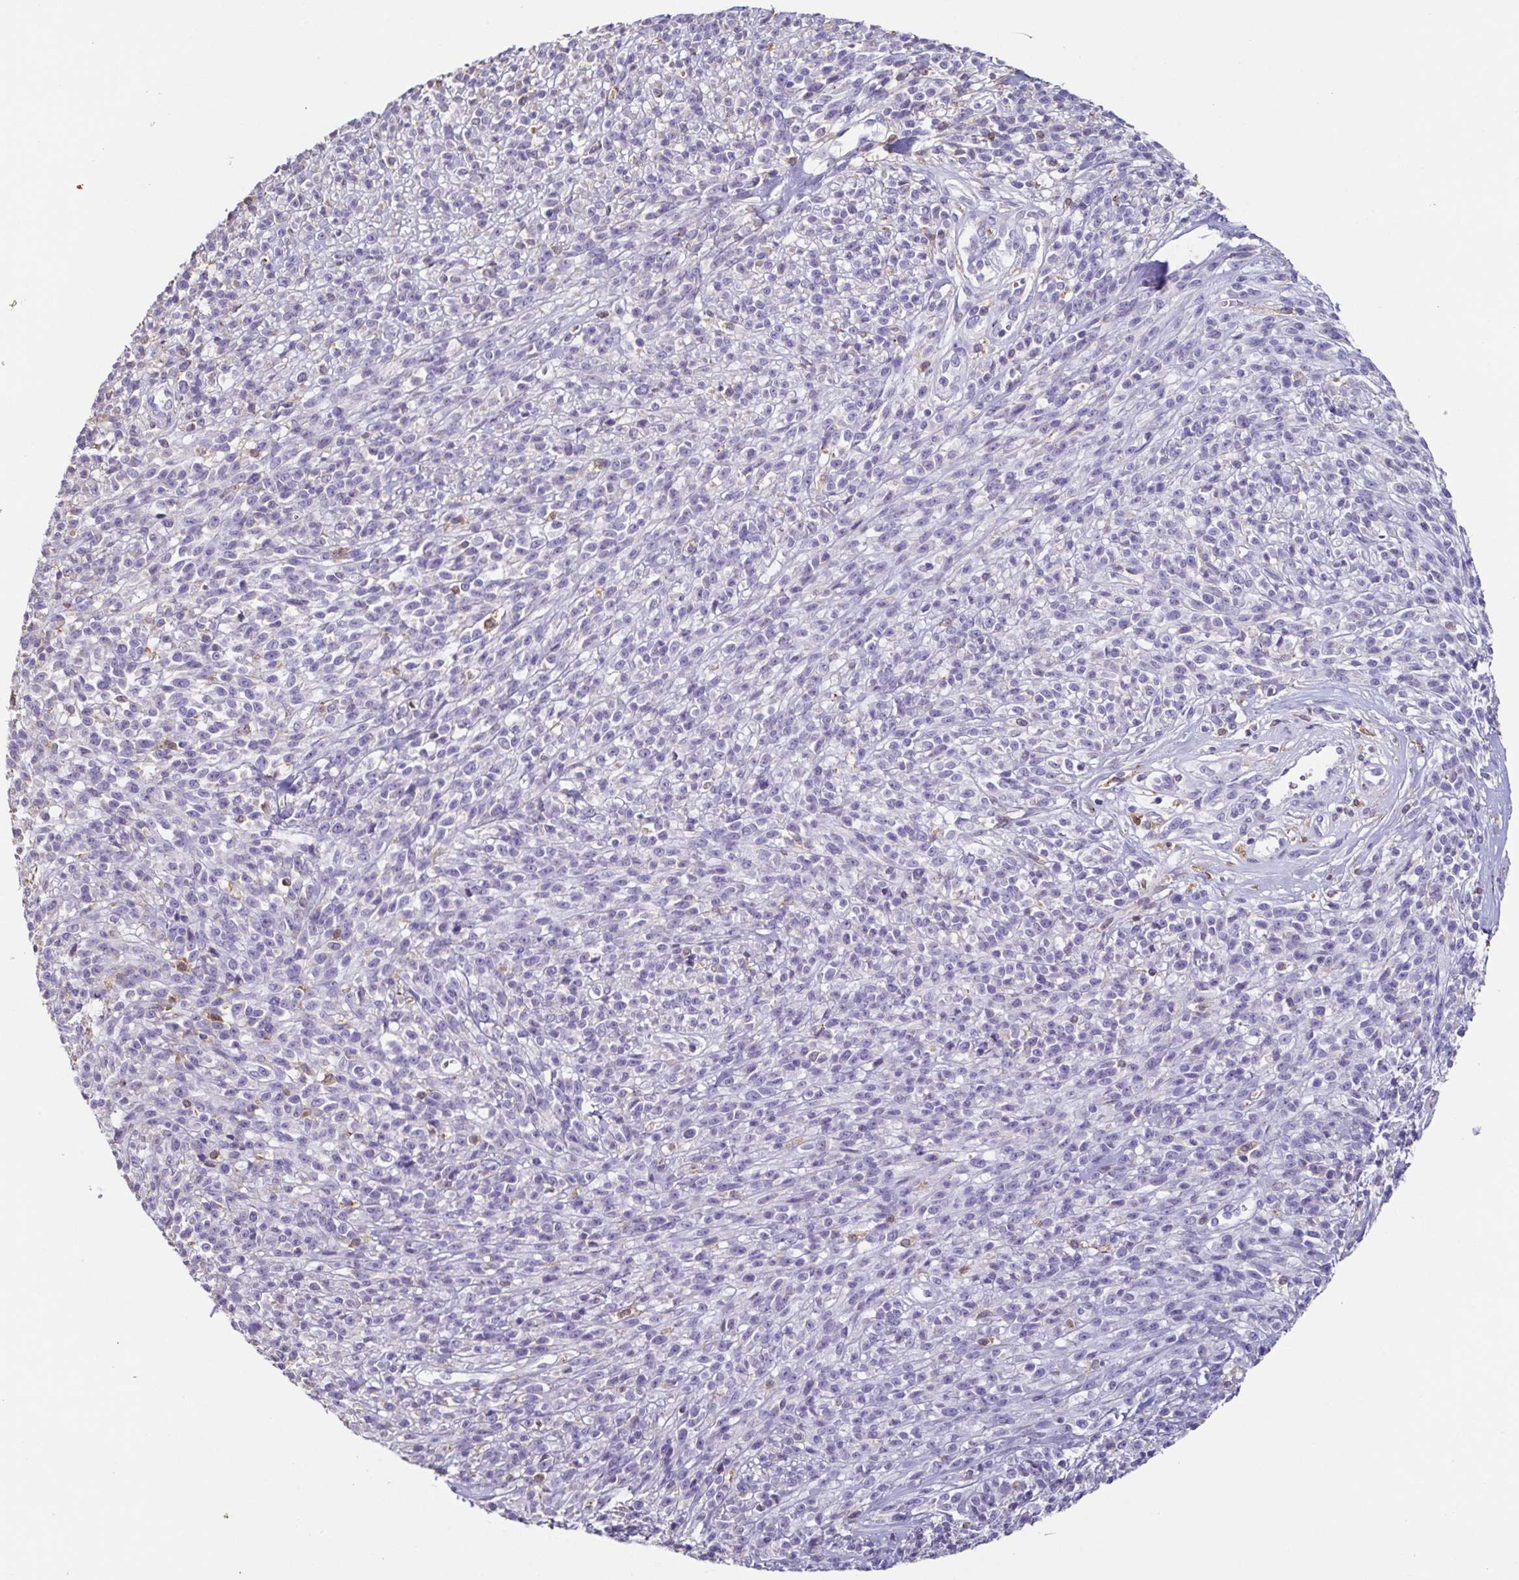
{"staining": {"intensity": "negative", "quantity": "none", "location": "none"}, "tissue": "melanoma", "cell_type": "Tumor cells", "image_type": "cancer", "snomed": [{"axis": "morphology", "description": "Malignant melanoma, NOS"}, {"axis": "topography", "description": "Skin"}, {"axis": "topography", "description": "Skin of trunk"}], "caption": "Melanoma stained for a protein using immunohistochemistry reveals no staining tumor cells.", "gene": "ANXA10", "patient": {"sex": "male", "age": 74}}